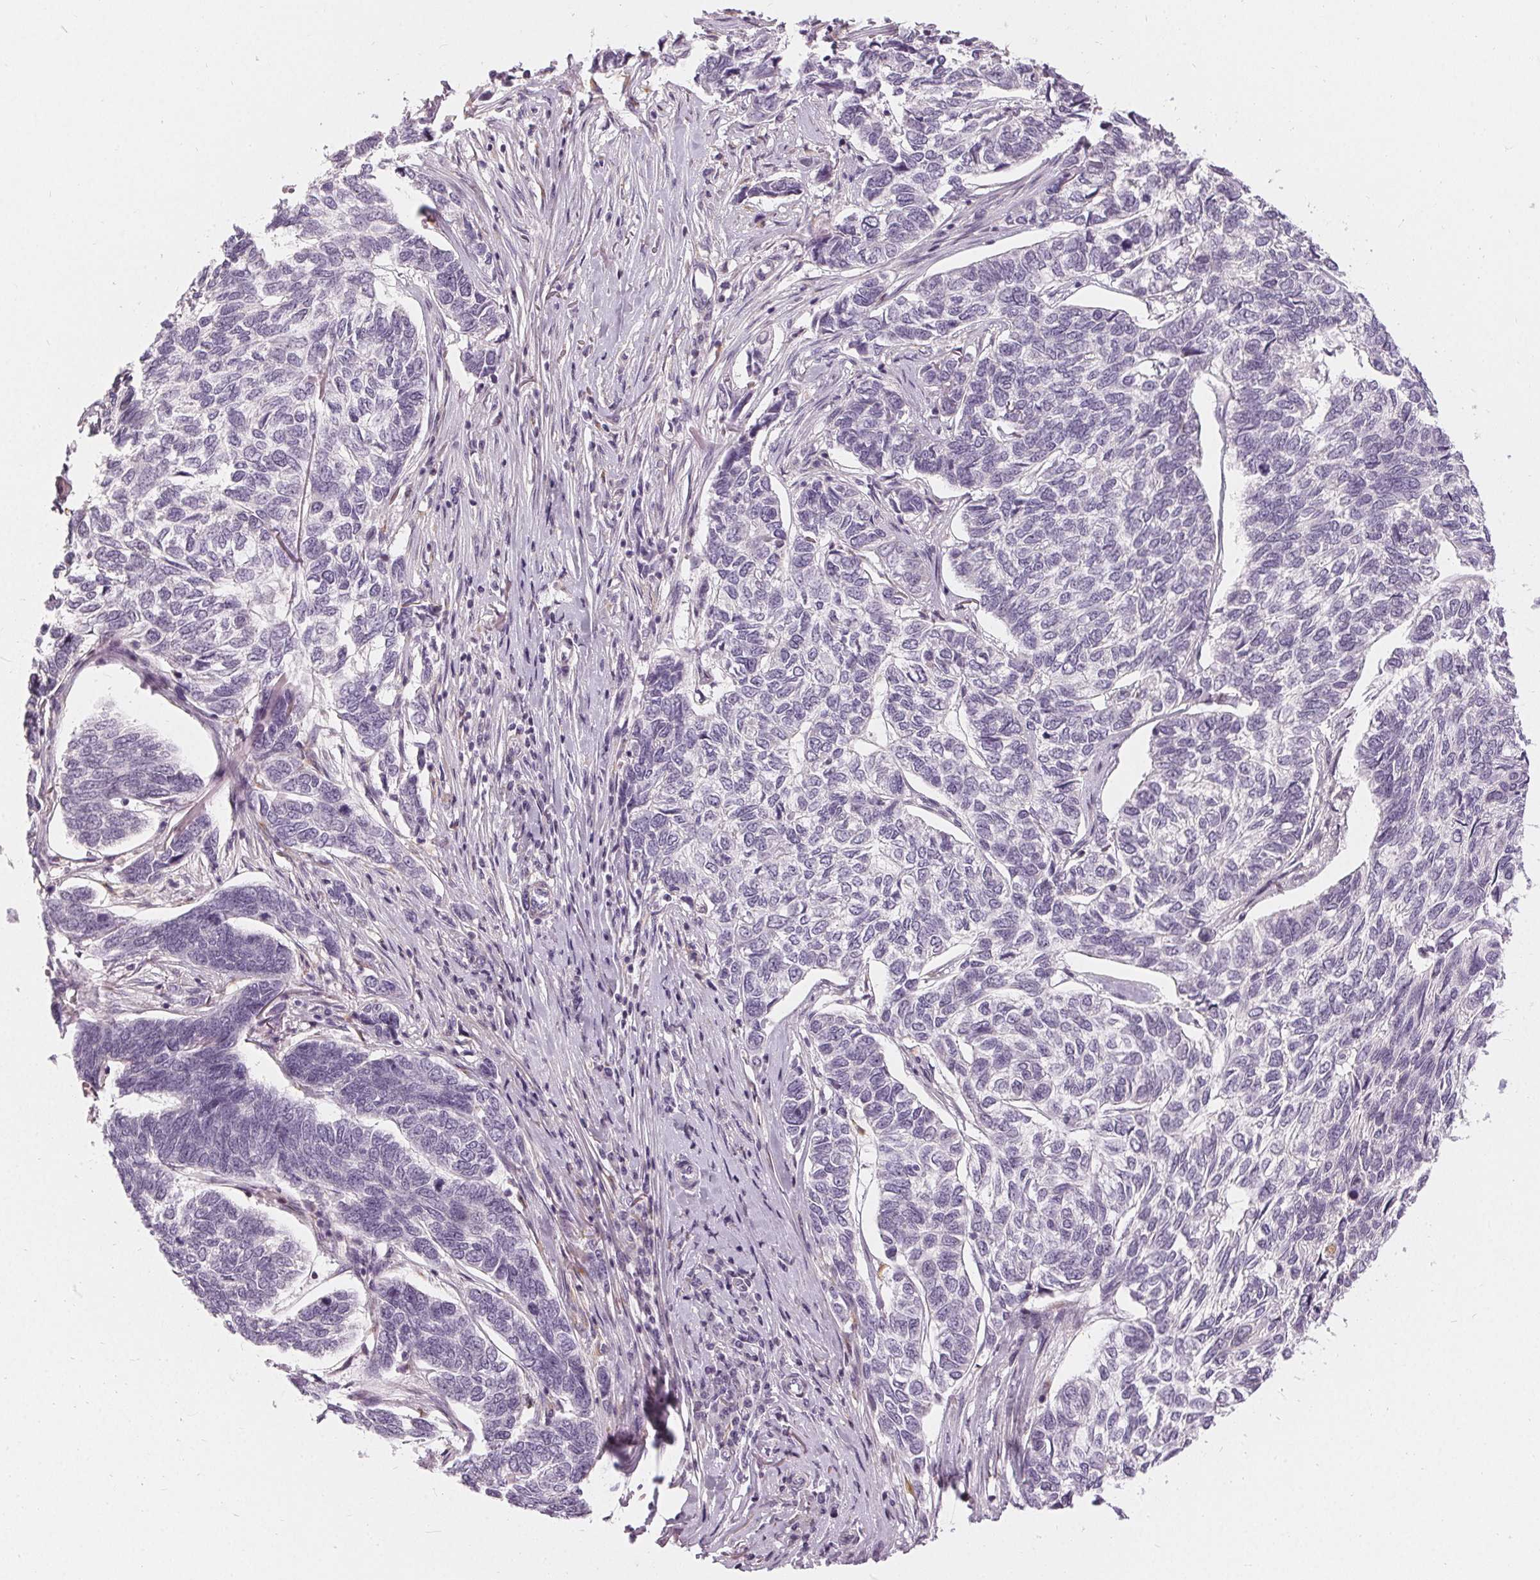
{"staining": {"intensity": "negative", "quantity": "none", "location": "none"}, "tissue": "skin cancer", "cell_type": "Tumor cells", "image_type": "cancer", "snomed": [{"axis": "morphology", "description": "Basal cell carcinoma"}, {"axis": "topography", "description": "Skin"}], "caption": "Immunohistochemistry (IHC) of human skin cancer (basal cell carcinoma) demonstrates no staining in tumor cells.", "gene": "HOPX", "patient": {"sex": "female", "age": 65}}